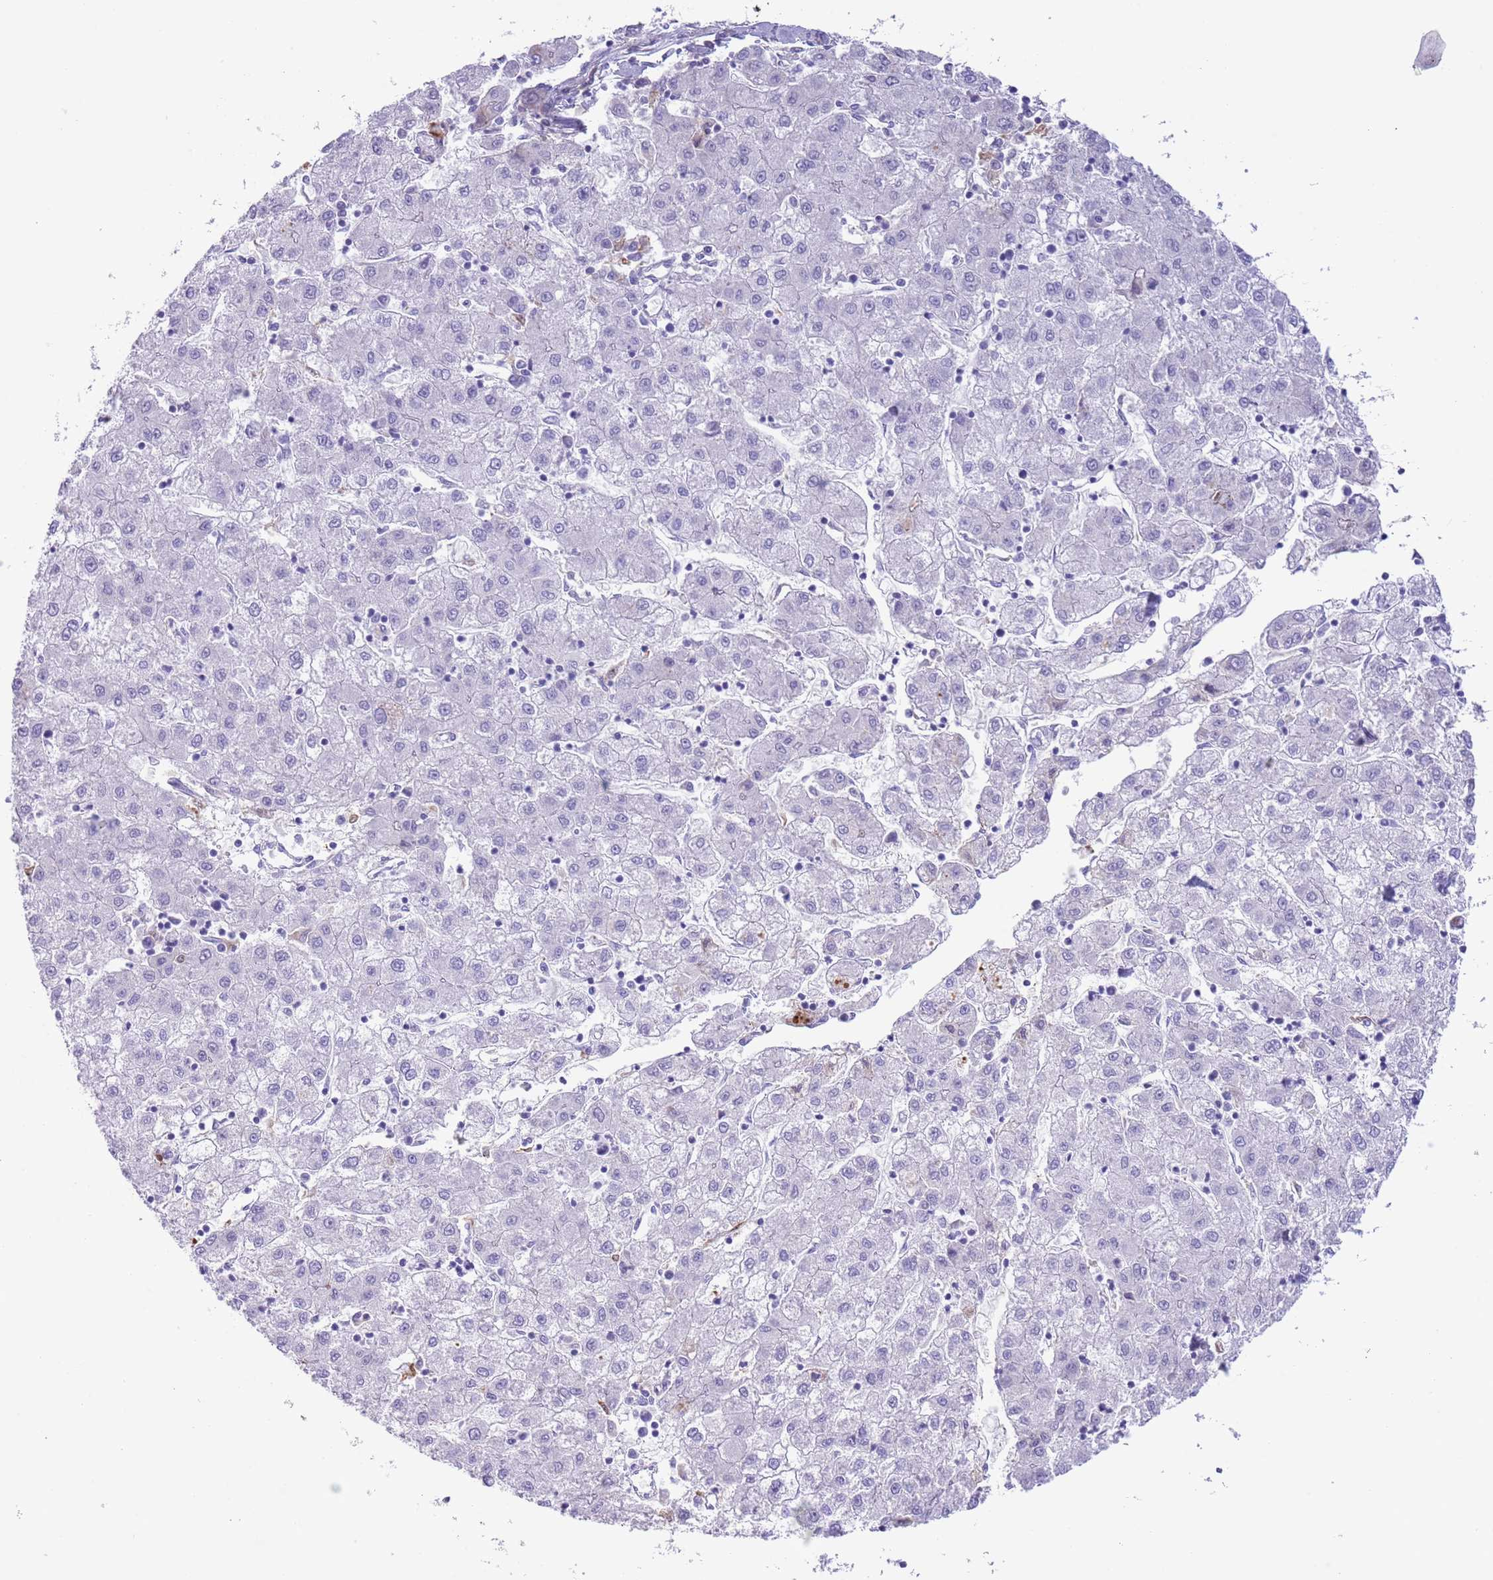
{"staining": {"intensity": "negative", "quantity": "none", "location": "none"}, "tissue": "liver cancer", "cell_type": "Tumor cells", "image_type": "cancer", "snomed": [{"axis": "morphology", "description": "Carcinoma, Hepatocellular, NOS"}, {"axis": "topography", "description": "Liver"}], "caption": "Immunohistochemical staining of hepatocellular carcinoma (liver) exhibits no significant expression in tumor cells. Brightfield microscopy of immunohistochemistry (IHC) stained with DAB (3,3'-diaminobenzidine) (brown) and hematoxylin (blue), captured at high magnification.", "gene": "IGF1", "patient": {"sex": "male", "age": 72}}